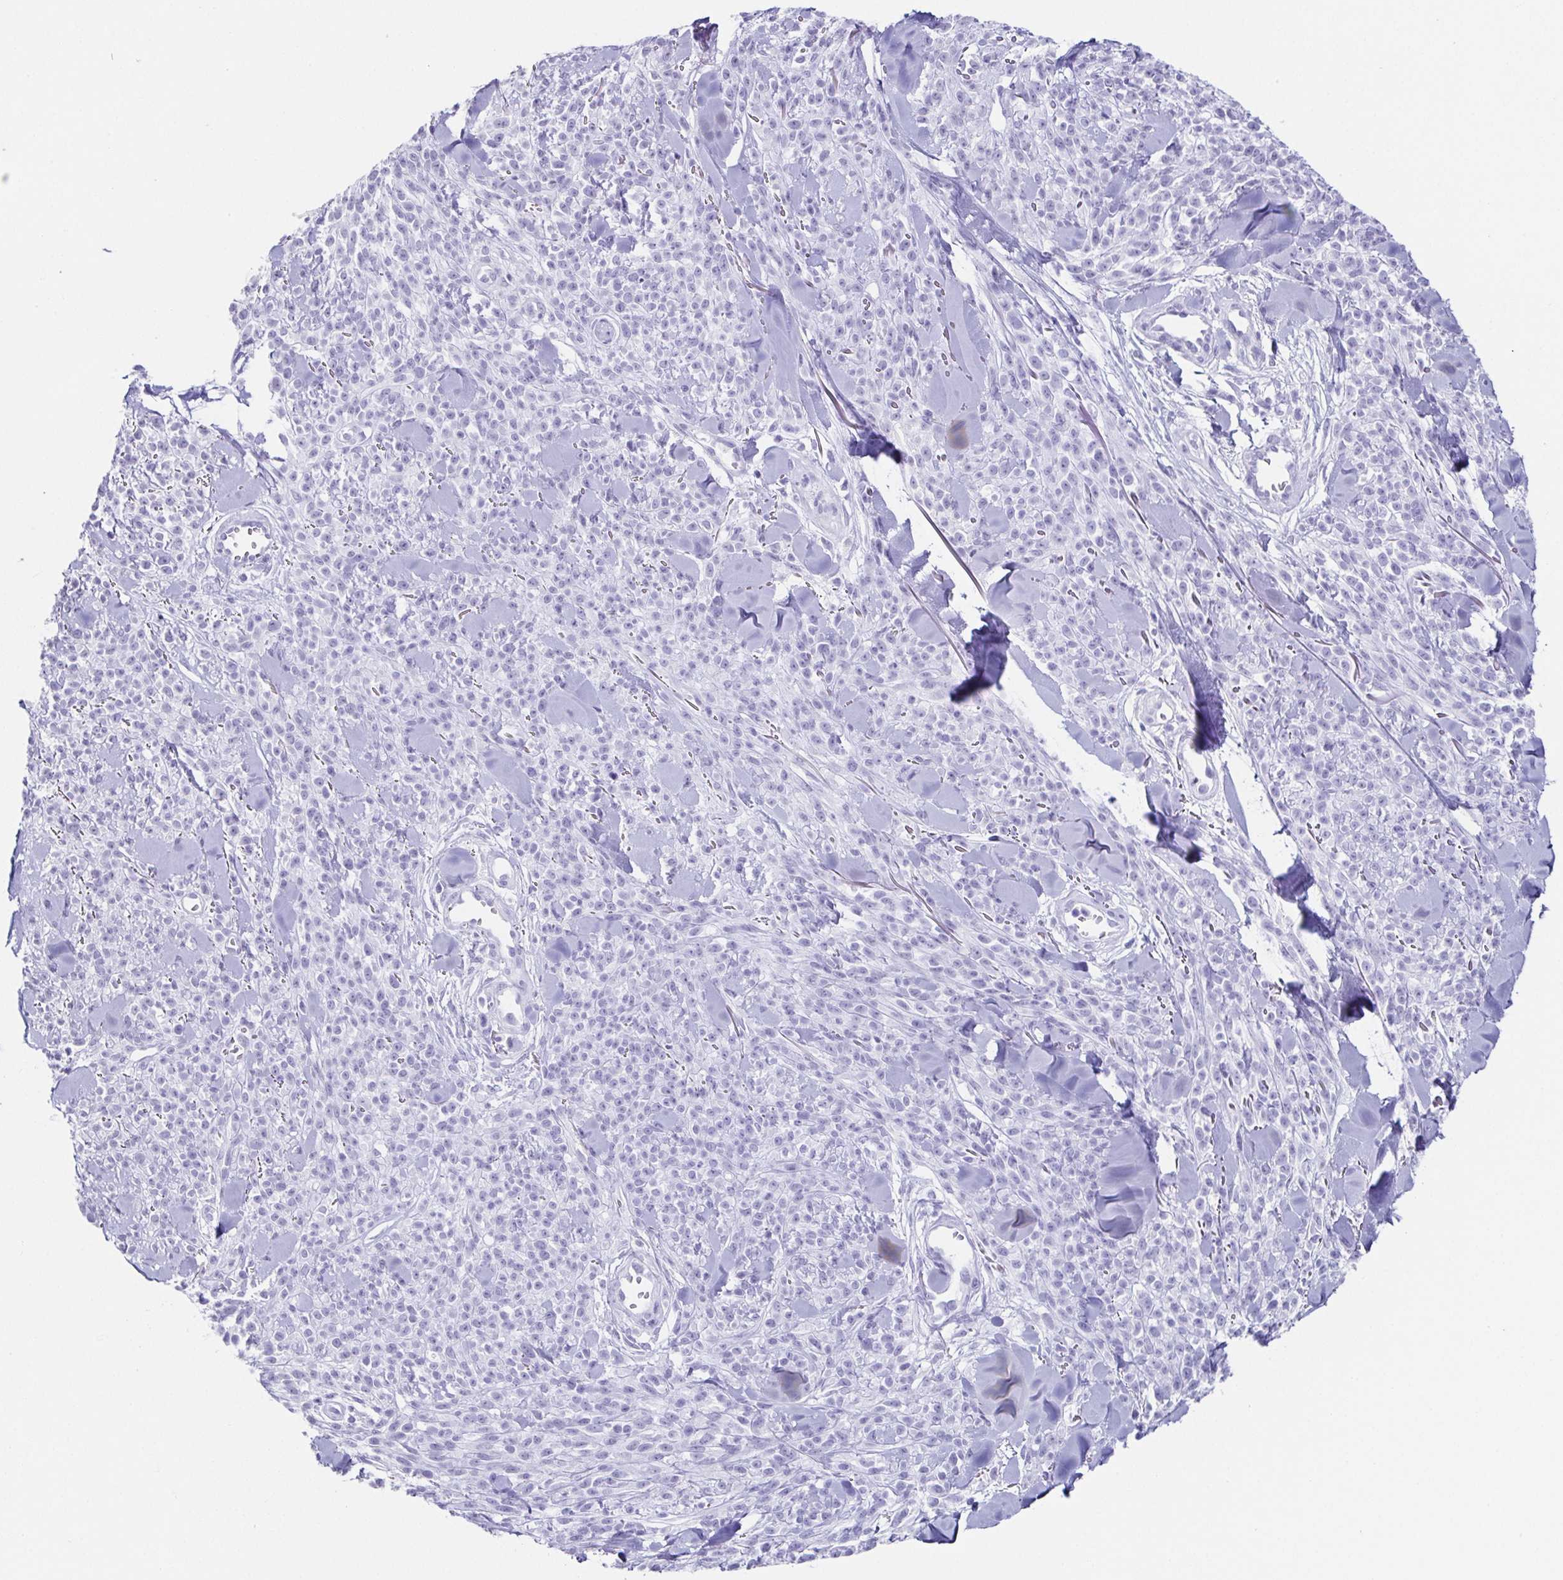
{"staining": {"intensity": "negative", "quantity": "none", "location": "none"}, "tissue": "melanoma", "cell_type": "Tumor cells", "image_type": "cancer", "snomed": [{"axis": "morphology", "description": "Malignant melanoma, NOS"}, {"axis": "topography", "description": "Skin"}, {"axis": "topography", "description": "Skin of trunk"}], "caption": "Human melanoma stained for a protein using immunohistochemistry (IHC) shows no staining in tumor cells.", "gene": "ESX1", "patient": {"sex": "male", "age": 74}}